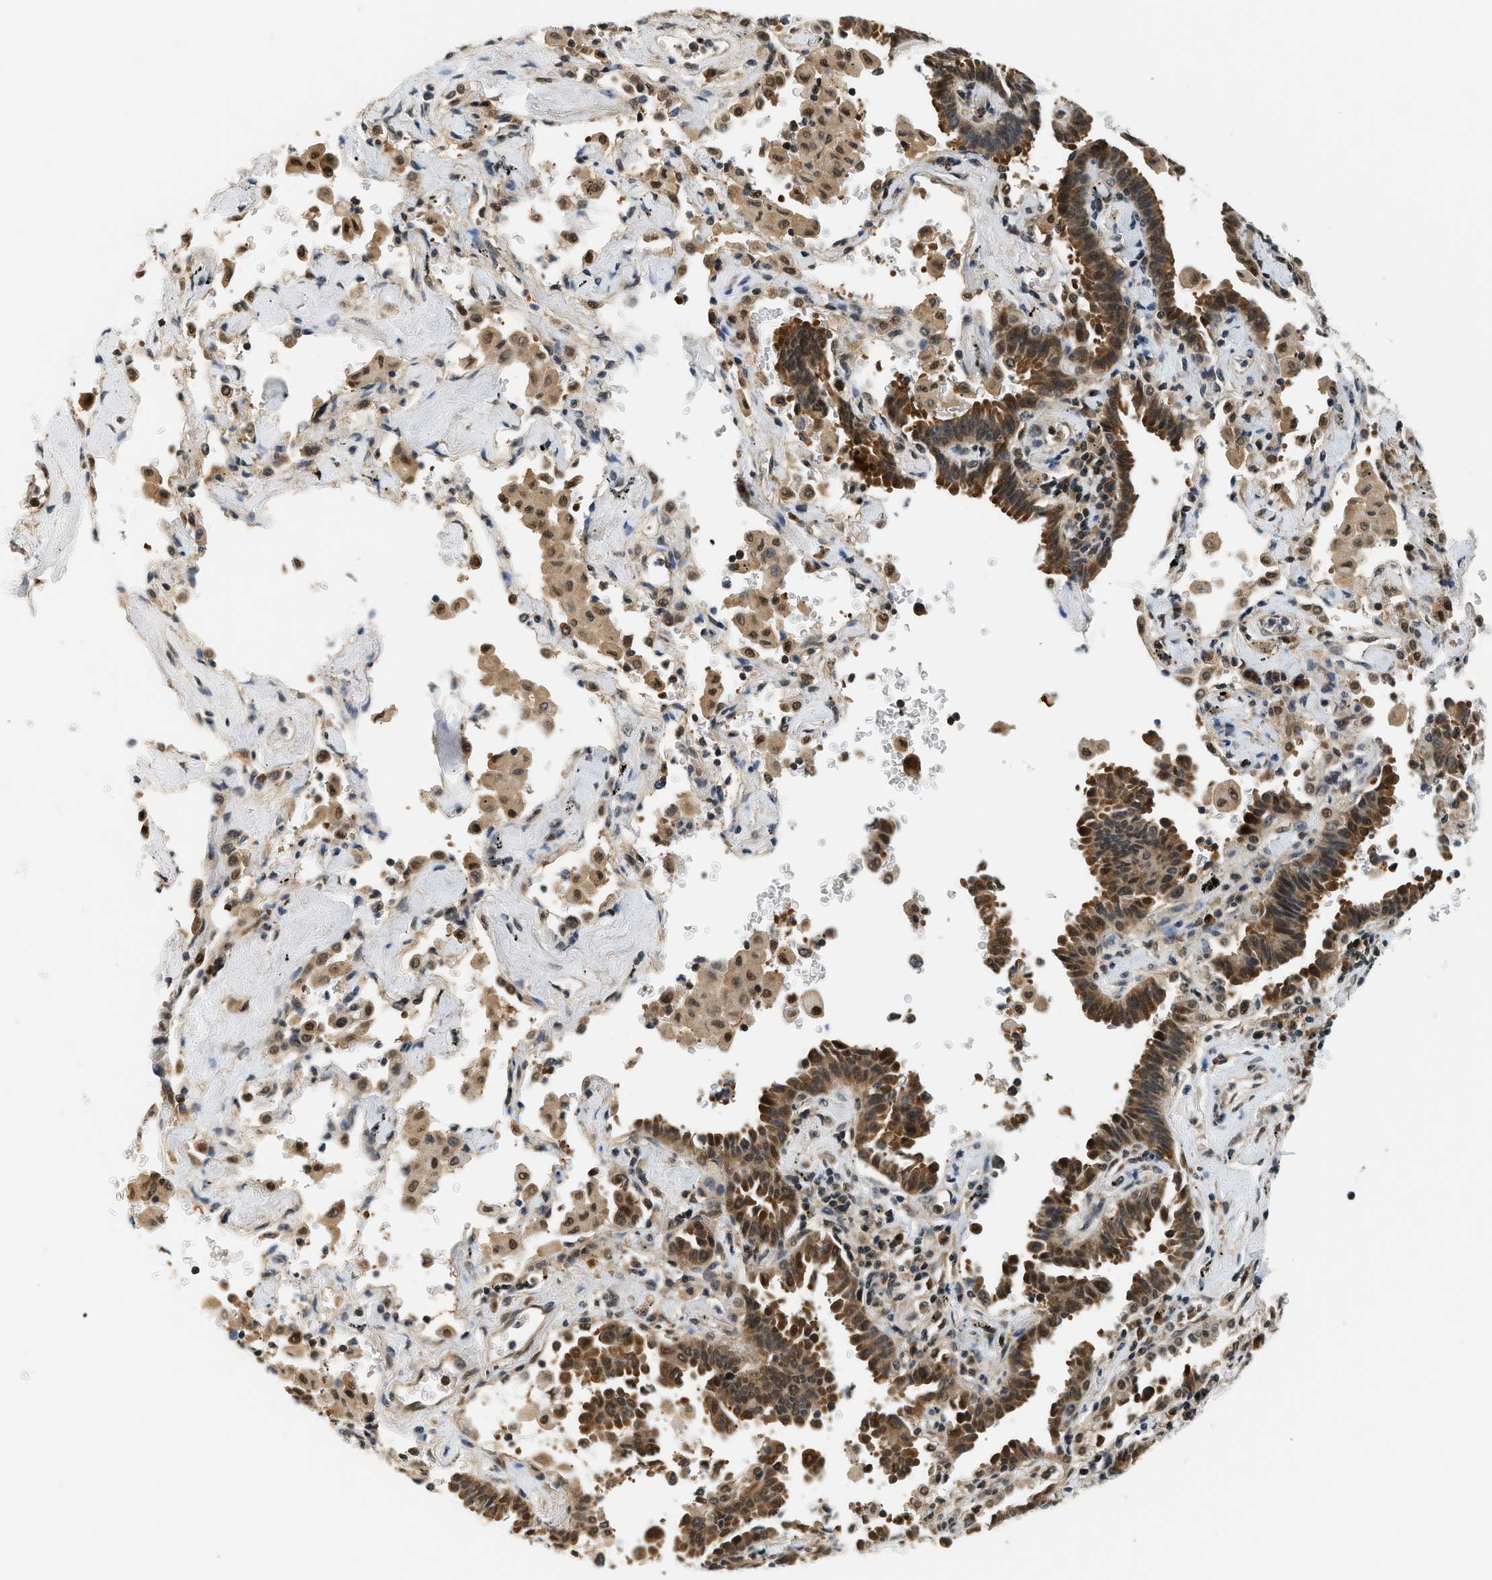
{"staining": {"intensity": "strong", "quantity": ">75%", "location": "cytoplasmic/membranous"}, "tissue": "lung cancer", "cell_type": "Tumor cells", "image_type": "cancer", "snomed": [{"axis": "morphology", "description": "Adenocarcinoma, NOS"}, {"axis": "topography", "description": "Lung"}], "caption": "Approximately >75% of tumor cells in human lung cancer (adenocarcinoma) demonstrate strong cytoplasmic/membranous protein positivity as visualized by brown immunohistochemical staining.", "gene": "PSMD3", "patient": {"sex": "female", "age": 64}}